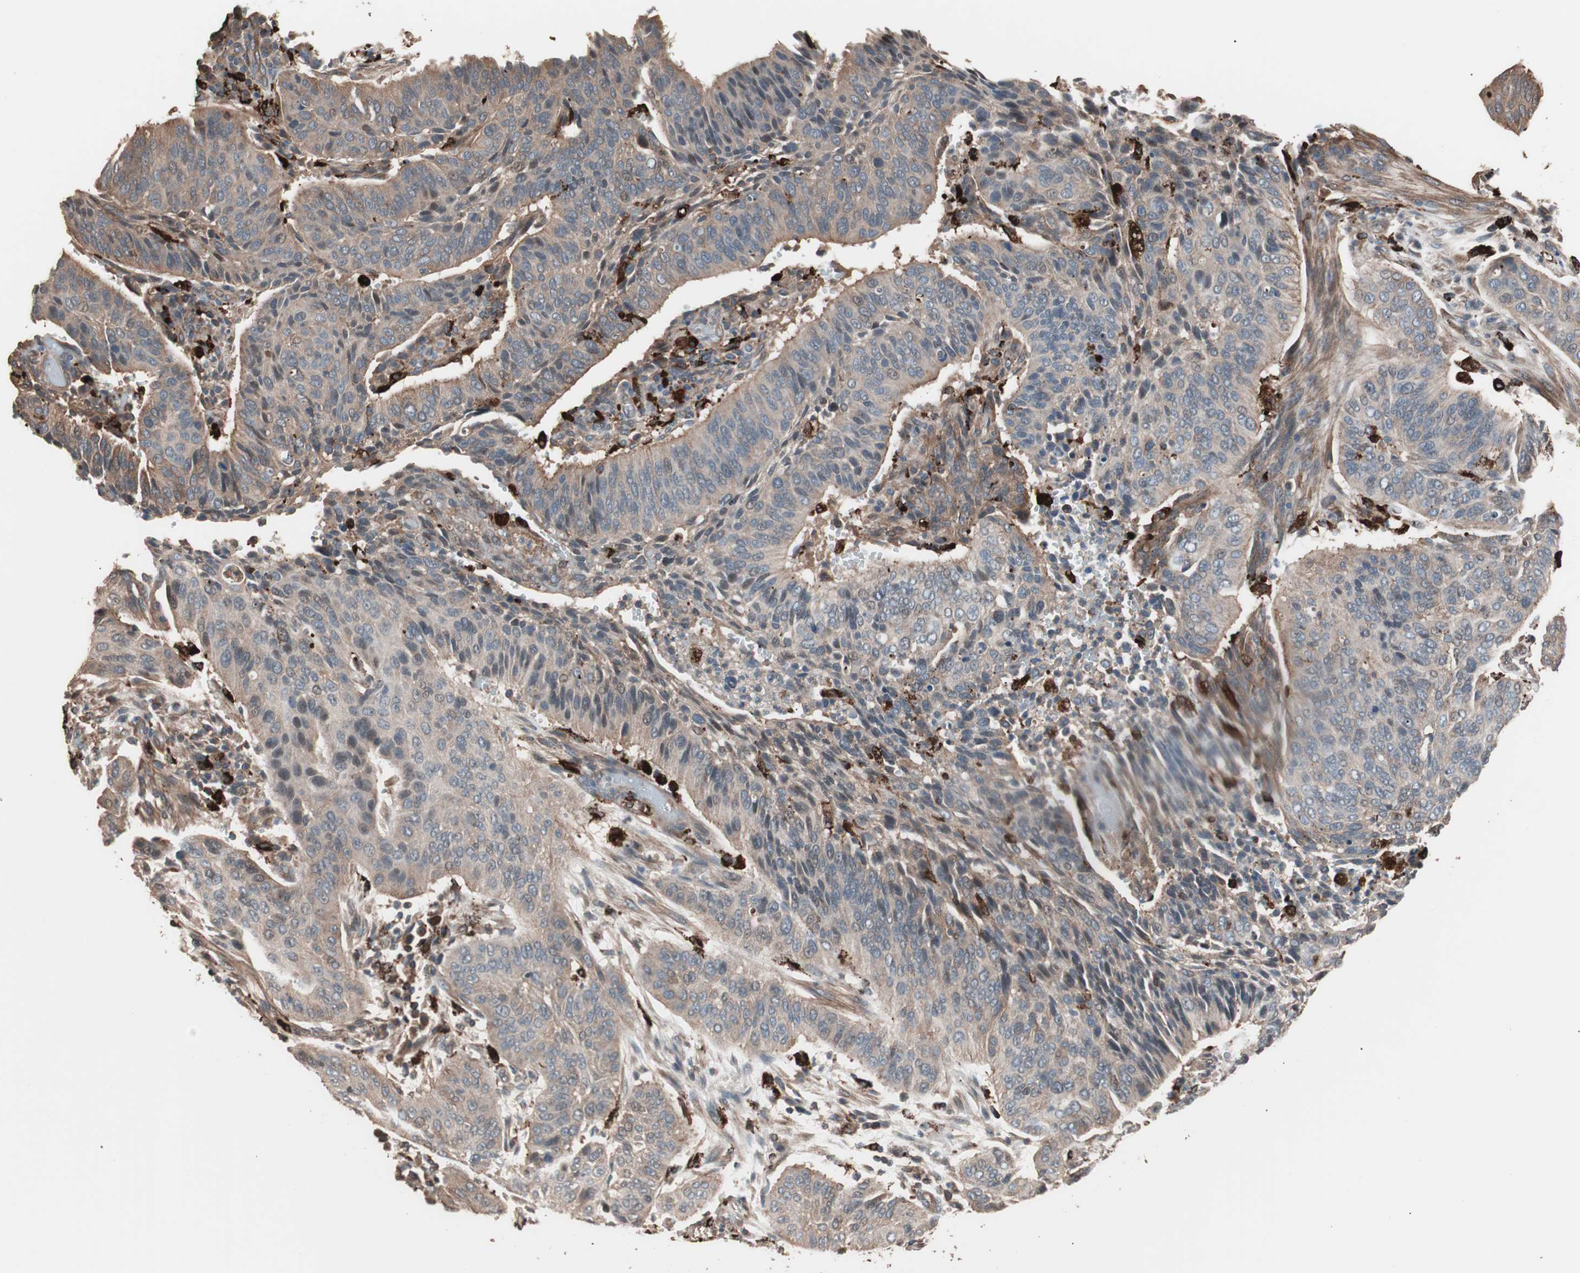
{"staining": {"intensity": "weak", "quantity": ">75%", "location": "cytoplasmic/membranous"}, "tissue": "cervical cancer", "cell_type": "Tumor cells", "image_type": "cancer", "snomed": [{"axis": "morphology", "description": "Squamous cell carcinoma, NOS"}, {"axis": "topography", "description": "Cervix"}], "caption": "Immunohistochemical staining of human cervical cancer demonstrates low levels of weak cytoplasmic/membranous positivity in about >75% of tumor cells.", "gene": "CCT3", "patient": {"sex": "female", "age": 39}}